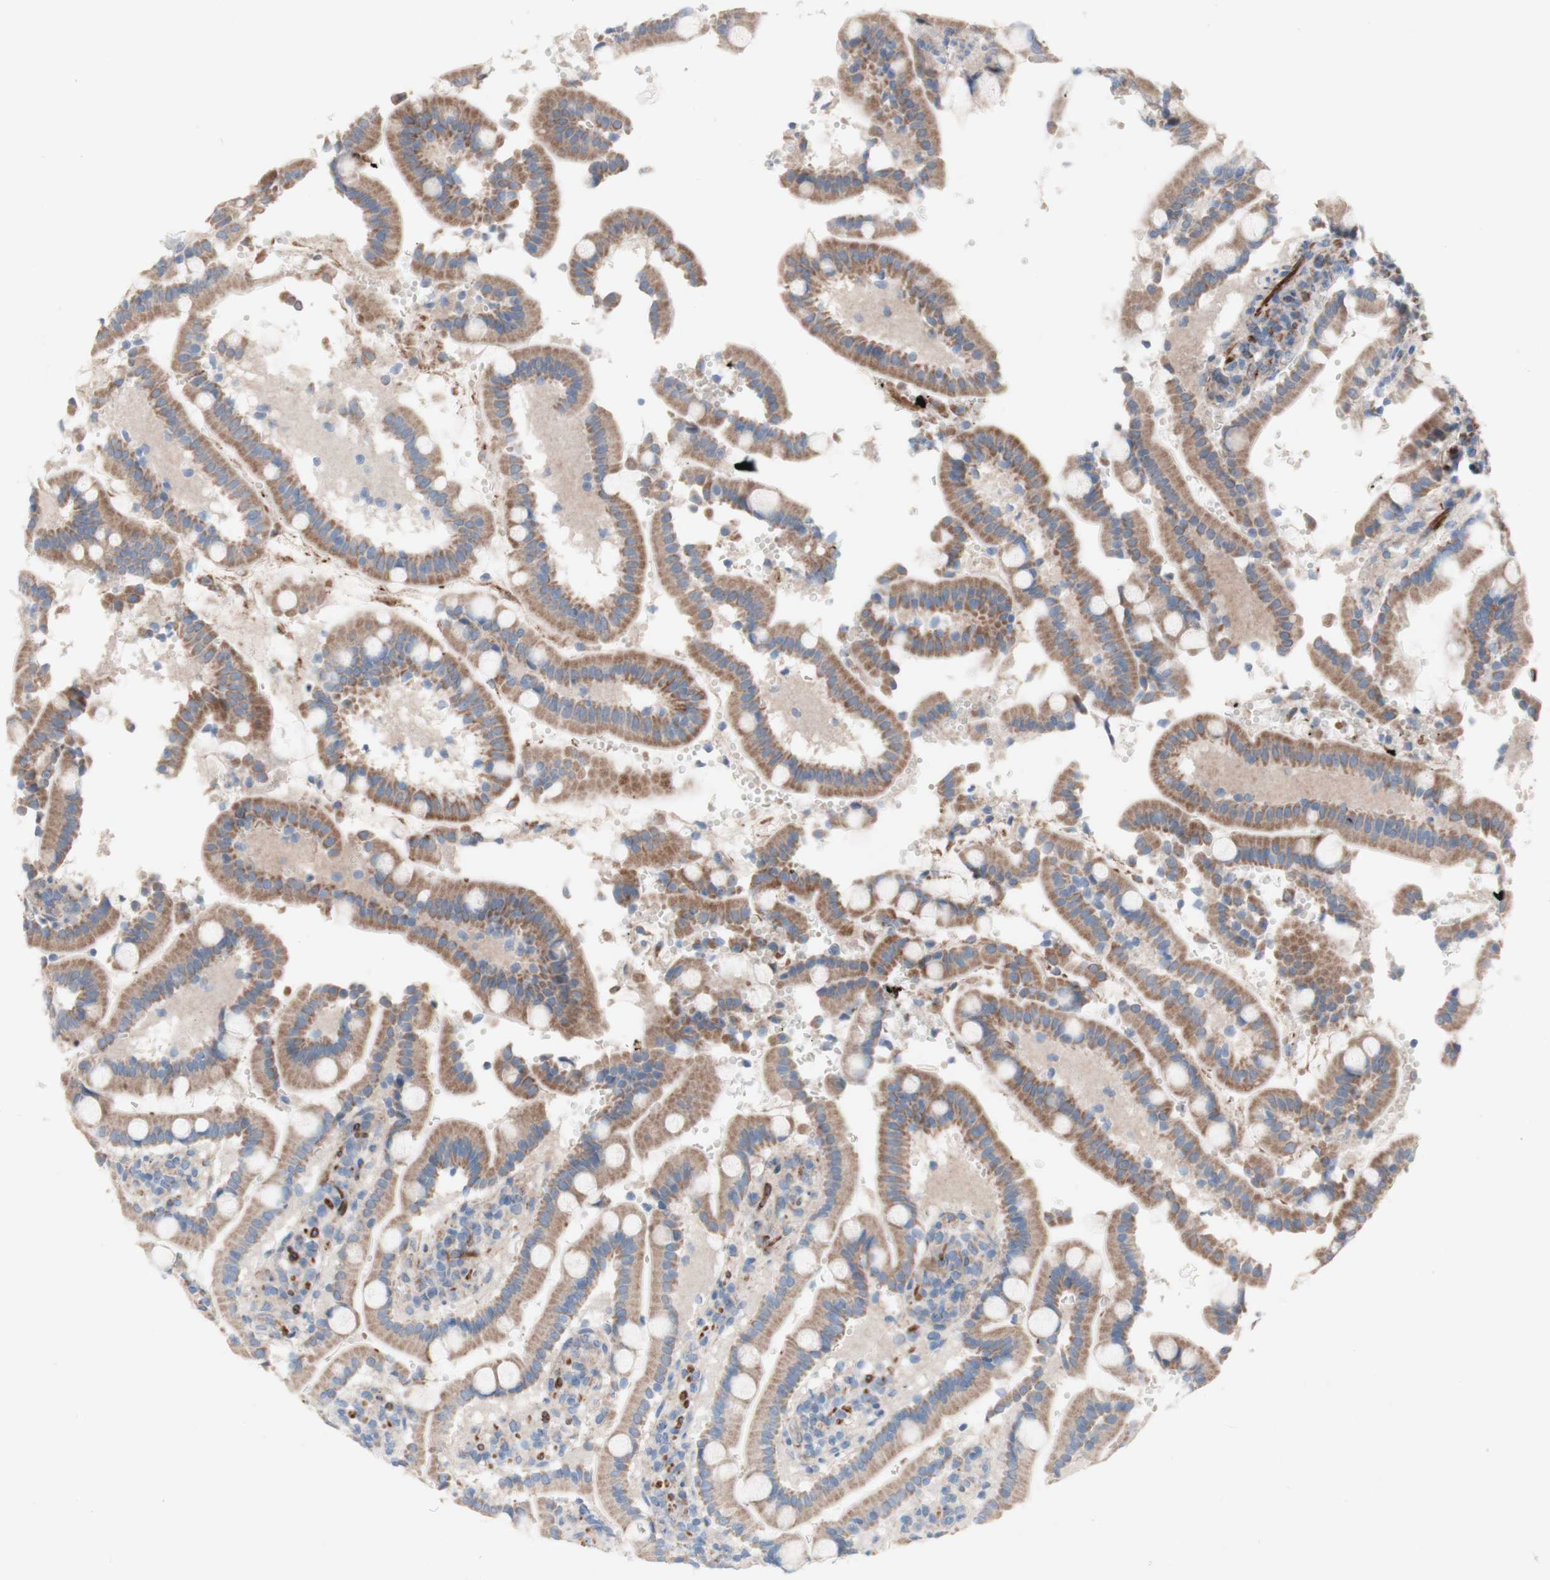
{"staining": {"intensity": "moderate", "quantity": ">75%", "location": "cytoplasmic/membranous"}, "tissue": "duodenum", "cell_type": "Glandular cells", "image_type": "normal", "snomed": [{"axis": "morphology", "description": "Normal tissue, NOS"}, {"axis": "topography", "description": "Small intestine, NOS"}], "caption": "Brown immunohistochemical staining in normal human duodenum displays moderate cytoplasmic/membranous staining in approximately >75% of glandular cells. (IHC, brightfield microscopy, high magnification).", "gene": "AGPAT5", "patient": {"sex": "female", "age": 71}}